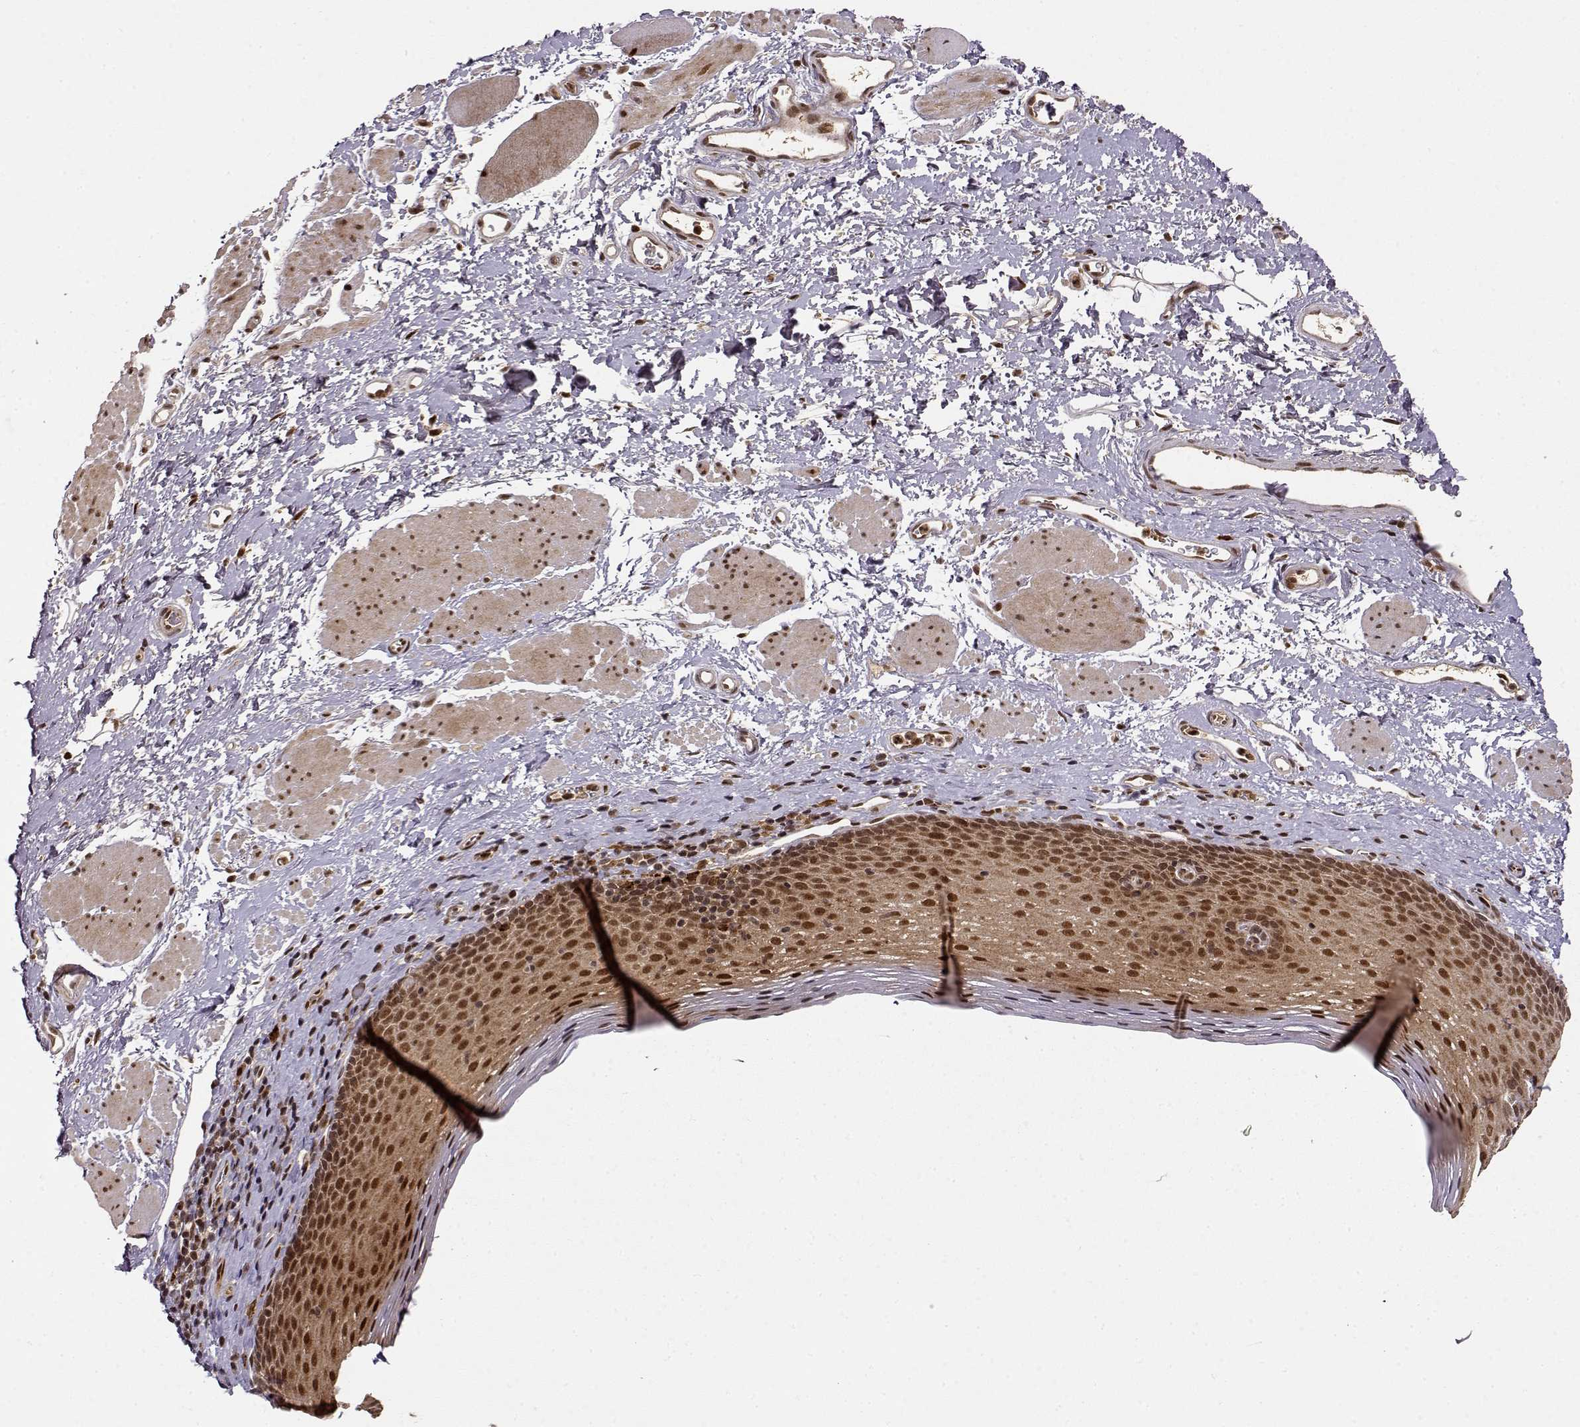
{"staining": {"intensity": "strong", "quantity": ">75%", "location": "nuclear"}, "tissue": "esophagus", "cell_type": "Squamous epithelial cells", "image_type": "normal", "snomed": [{"axis": "morphology", "description": "Normal tissue, NOS"}, {"axis": "topography", "description": "Esophagus"}], "caption": "Squamous epithelial cells show high levels of strong nuclear staining in approximately >75% of cells in normal human esophagus. The protein of interest is shown in brown color, while the nuclei are stained blue.", "gene": "MAEA", "patient": {"sex": "female", "age": 68}}